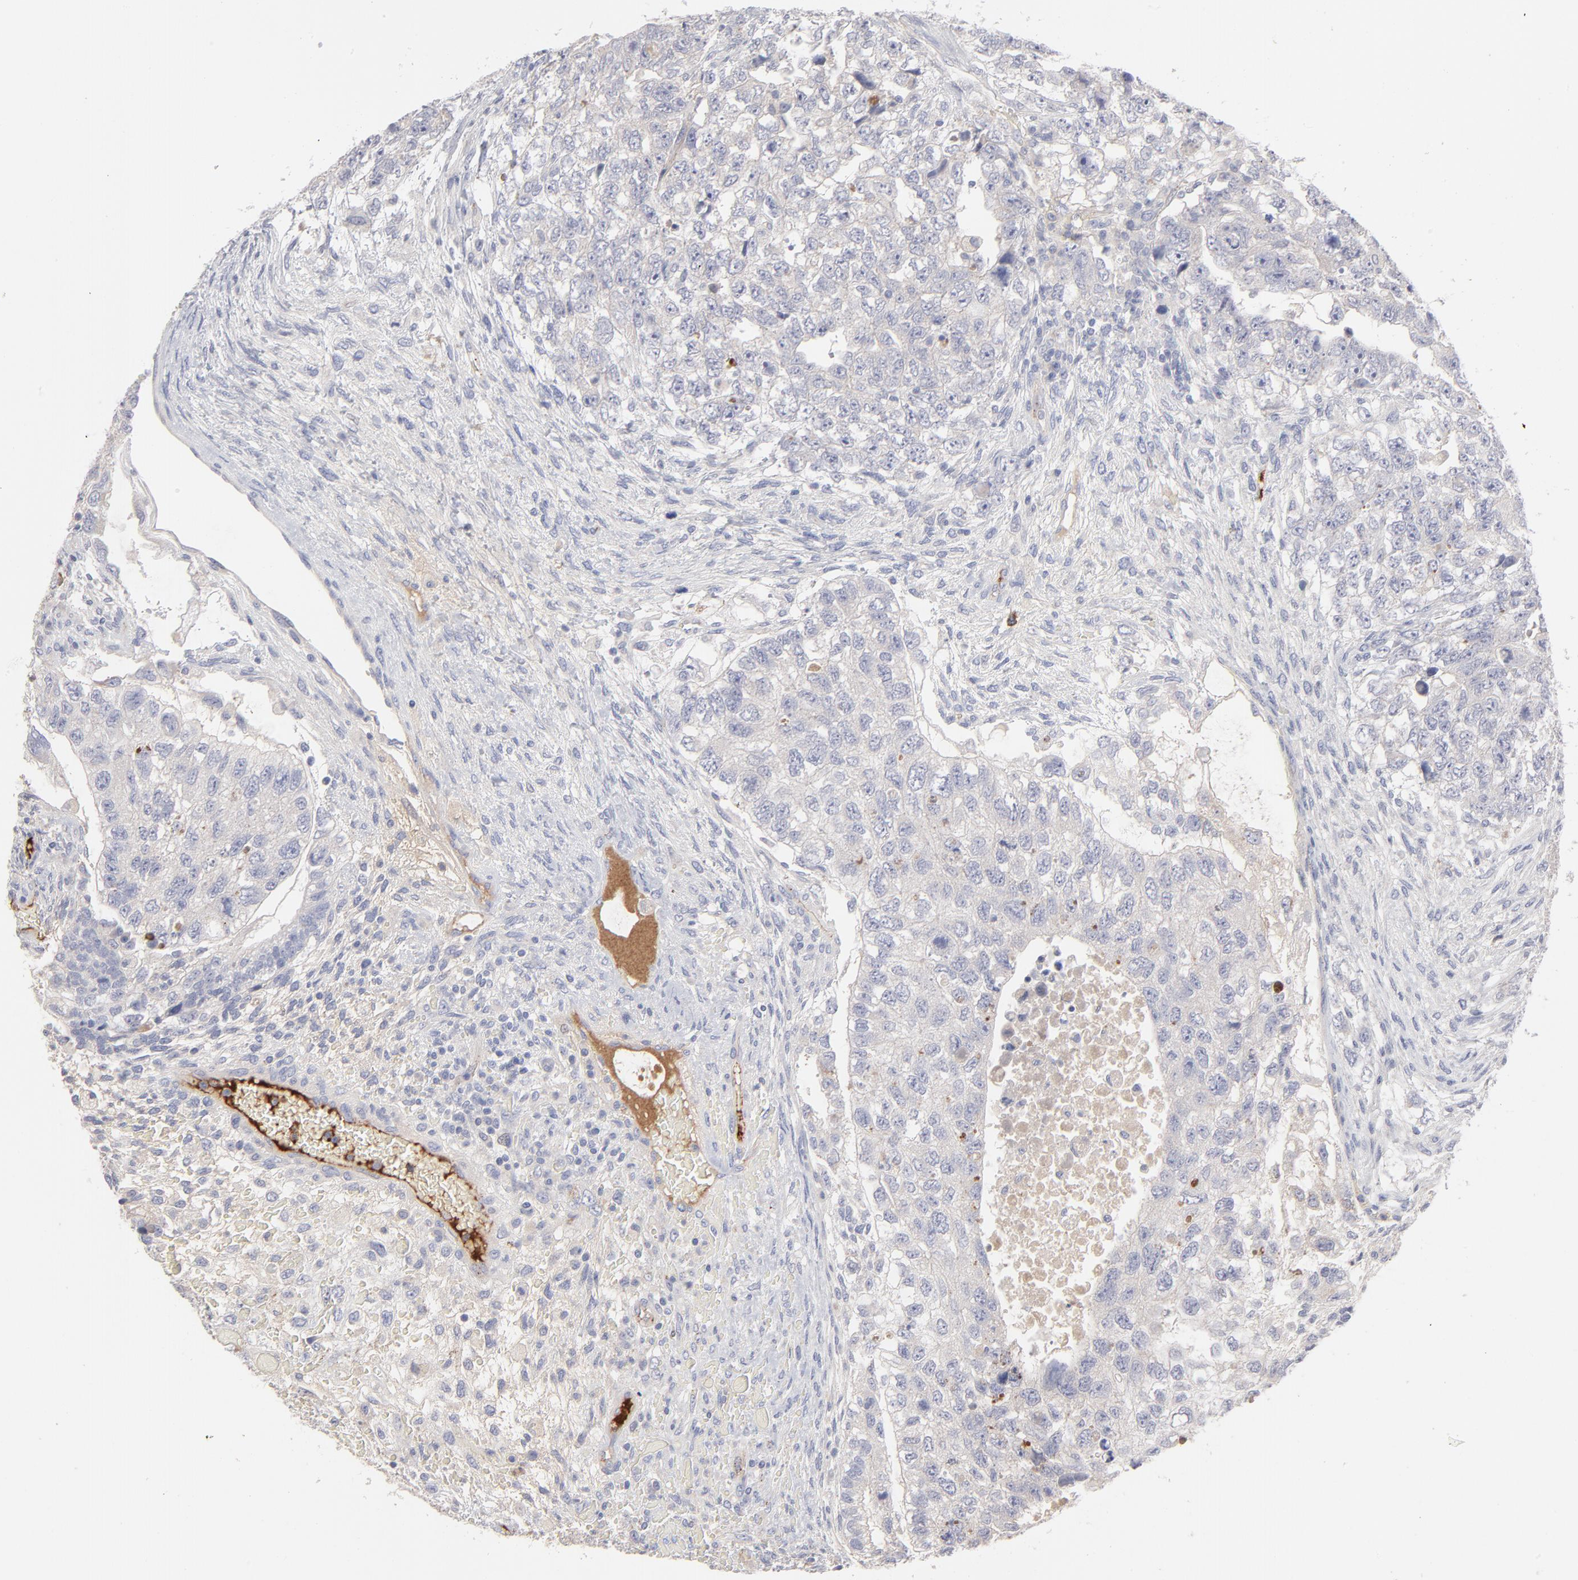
{"staining": {"intensity": "negative", "quantity": "none", "location": "none"}, "tissue": "testis cancer", "cell_type": "Tumor cells", "image_type": "cancer", "snomed": [{"axis": "morphology", "description": "Carcinoma, Embryonal, NOS"}, {"axis": "topography", "description": "Testis"}], "caption": "Immunohistochemical staining of testis embryonal carcinoma demonstrates no significant expression in tumor cells.", "gene": "CCR3", "patient": {"sex": "male", "age": 36}}